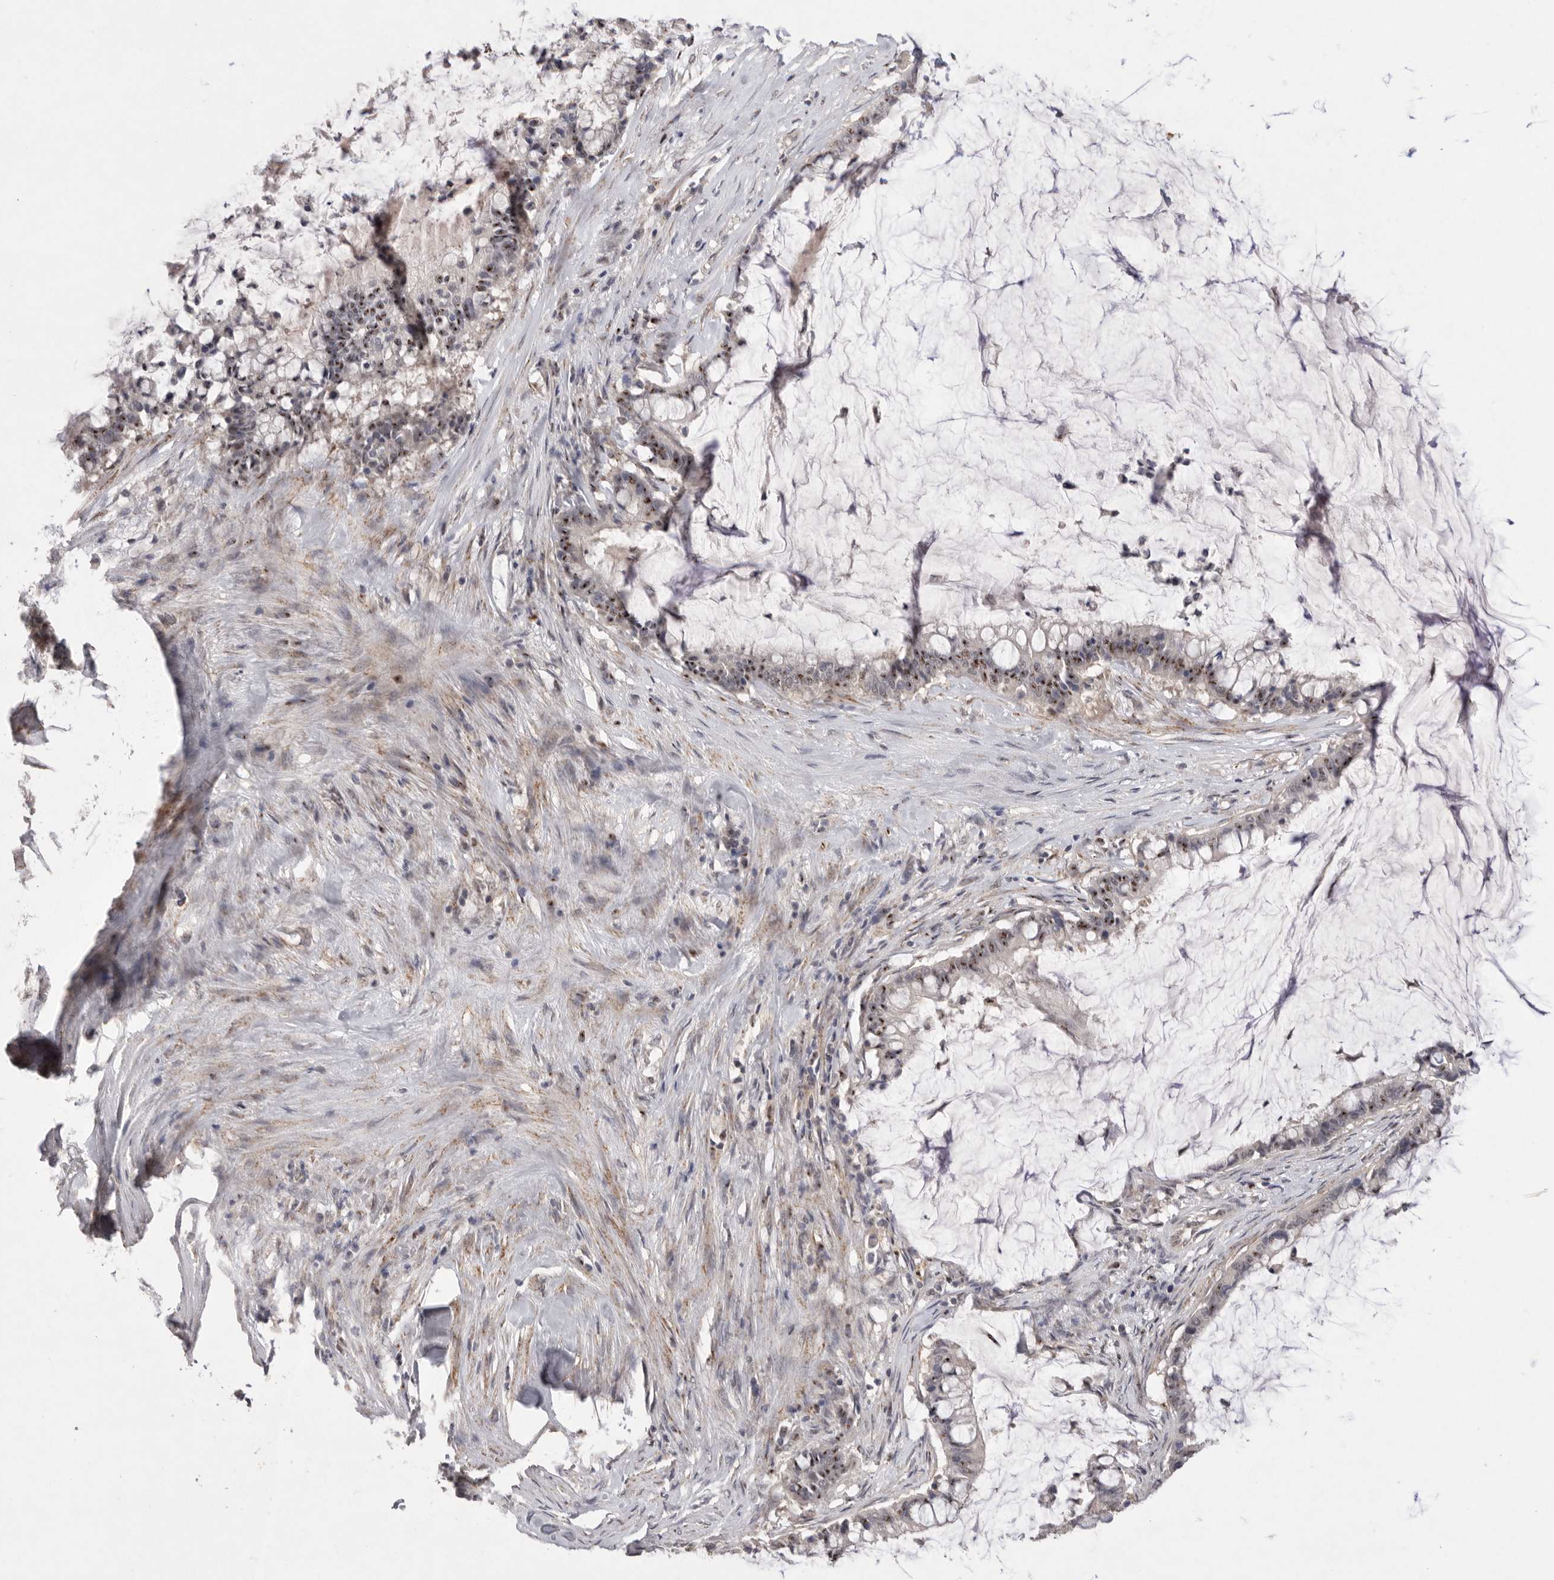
{"staining": {"intensity": "moderate", "quantity": "25%-75%", "location": "nuclear"}, "tissue": "pancreatic cancer", "cell_type": "Tumor cells", "image_type": "cancer", "snomed": [{"axis": "morphology", "description": "Adenocarcinoma, NOS"}, {"axis": "topography", "description": "Pancreas"}], "caption": "Moderate nuclear expression for a protein is appreciated in approximately 25%-75% of tumor cells of adenocarcinoma (pancreatic) using IHC.", "gene": "HUS1", "patient": {"sex": "male", "age": 41}}